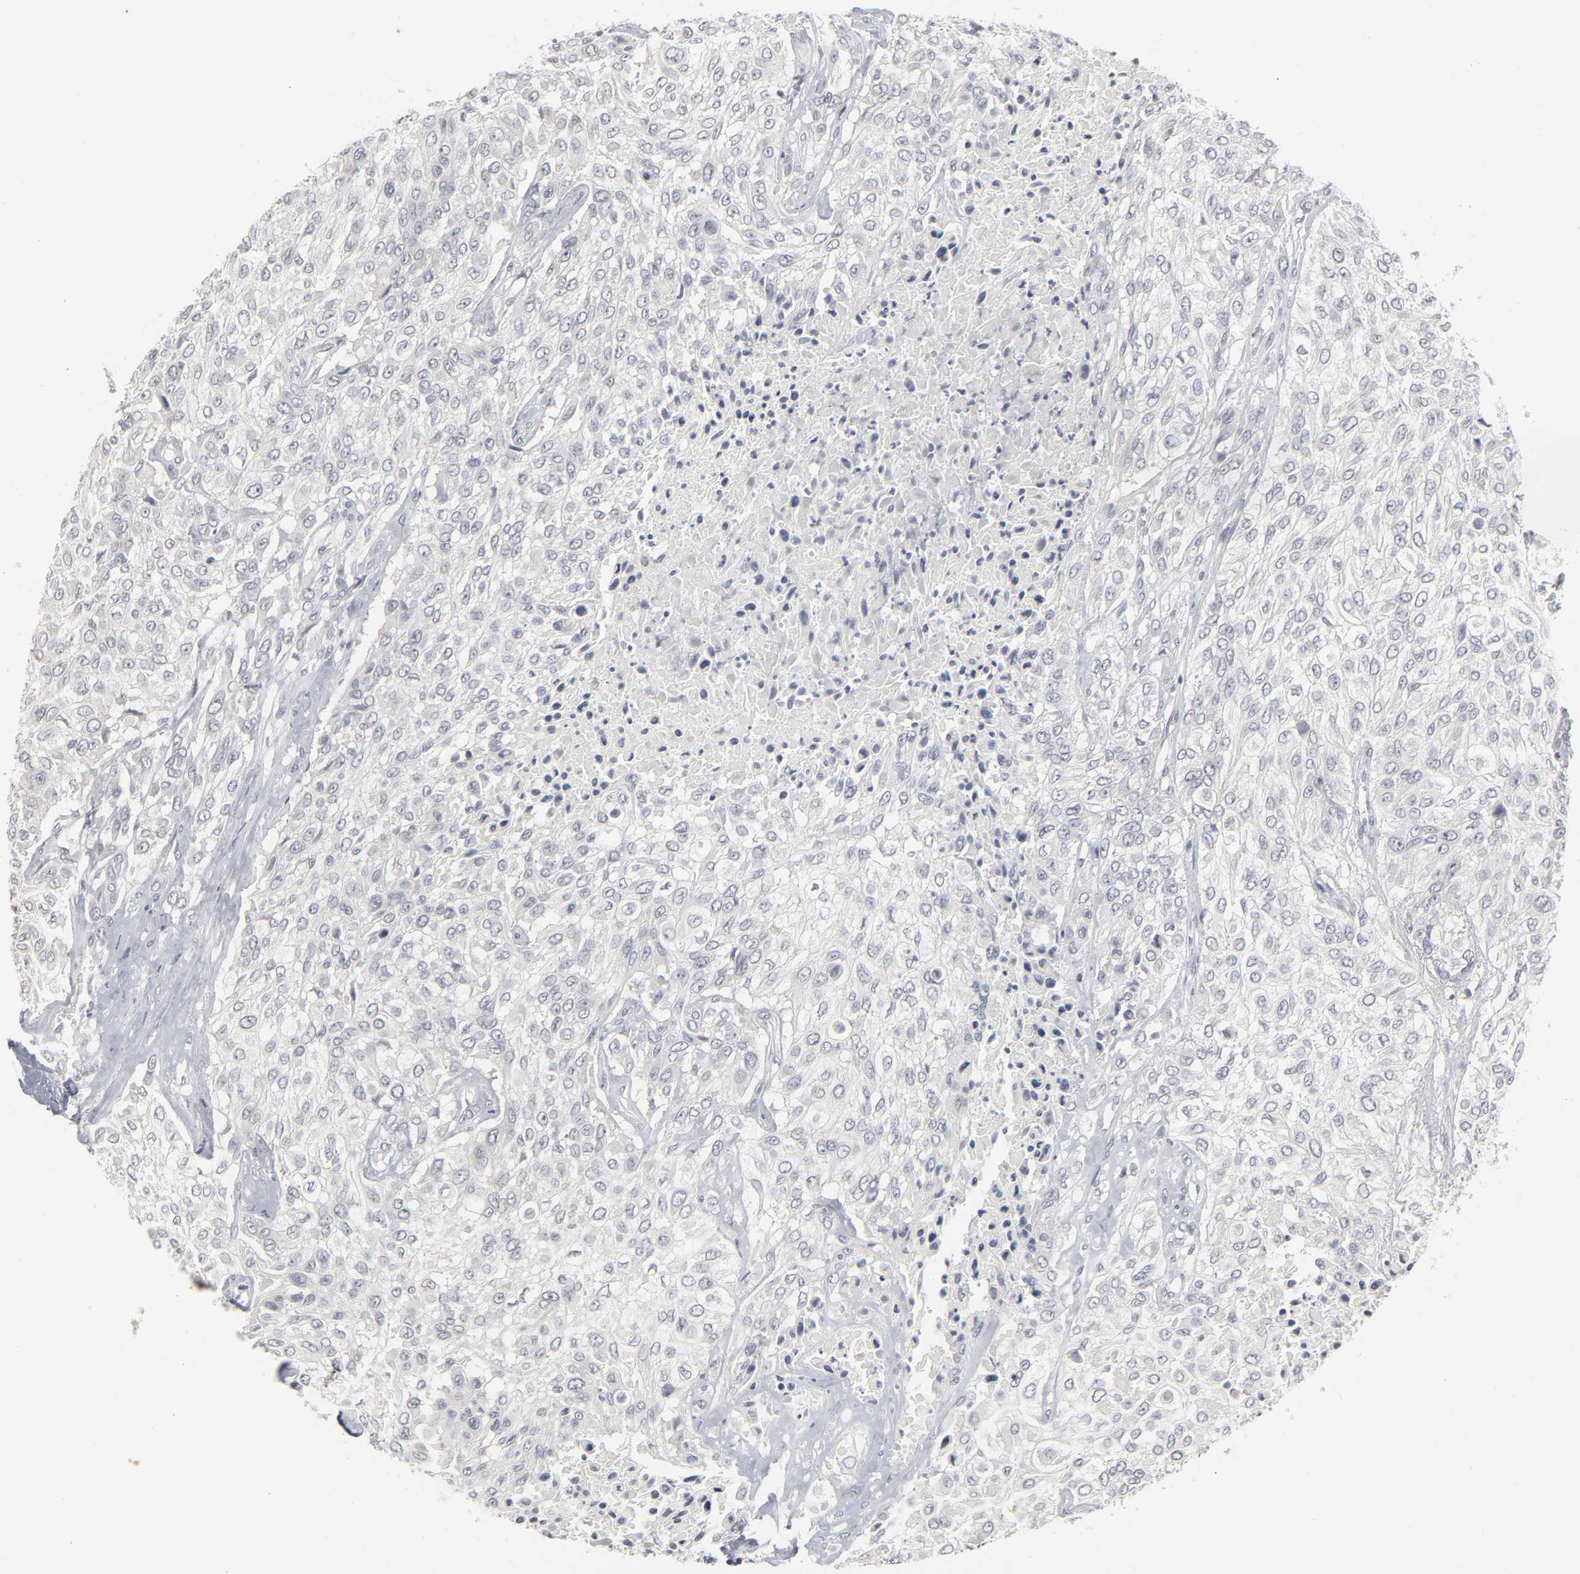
{"staining": {"intensity": "negative", "quantity": "none", "location": "none"}, "tissue": "urothelial cancer", "cell_type": "Tumor cells", "image_type": "cancer", "snomed": [{"axis": "morphology", "description": "Urothelial carcinoma, High grade"}, {"axis": "topography", "description": "Urinary bladder"}], "caption": "Protein analysis of urothelial cancer shows no significant positivity in tumor cells.", "gene": "TCAP", "patient": {"sex": "male", "age": 57}}